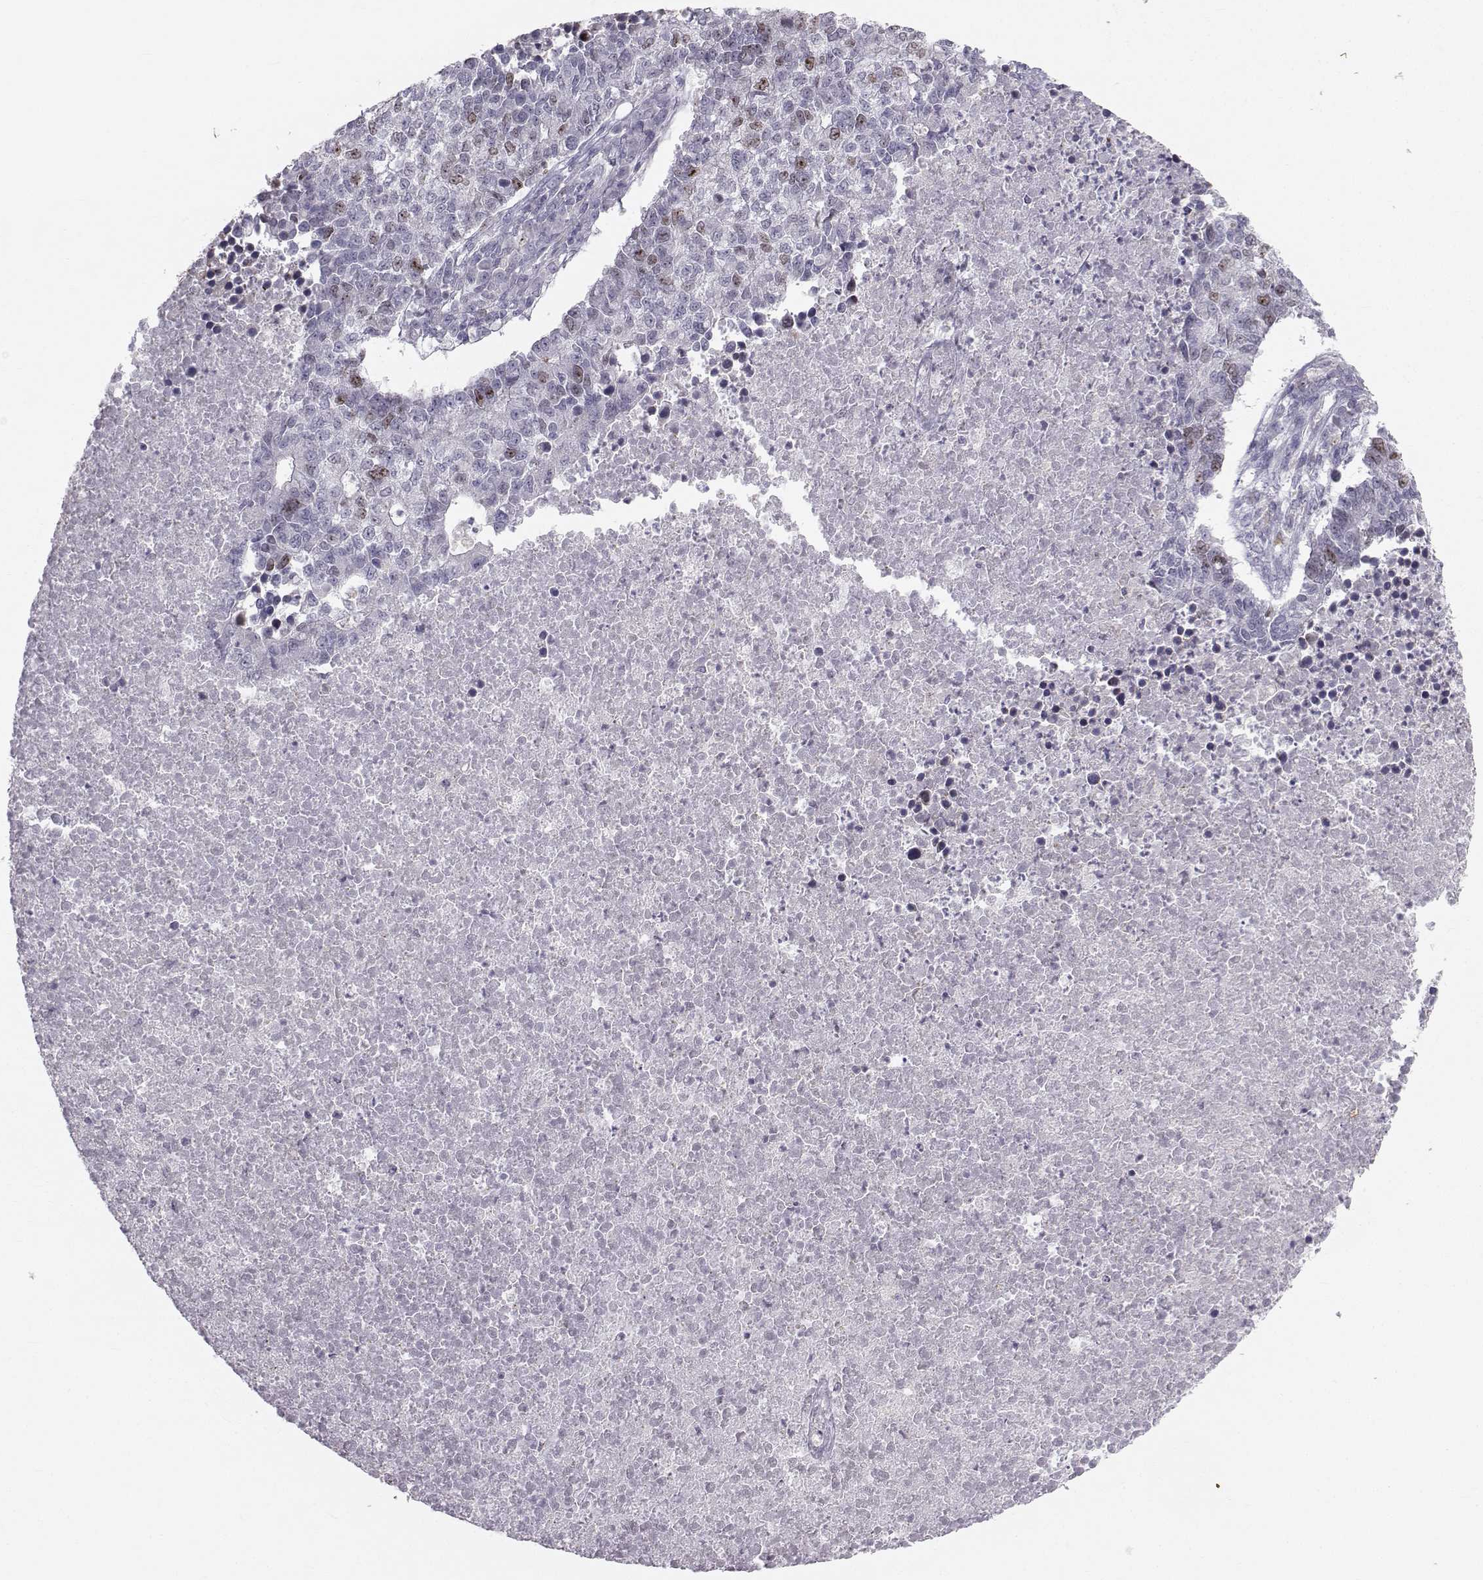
{"staining": {"intensity": "weak", "quantity": "<25%", "location": "nuclear"}, "tissue": "lung cancer", "cell_type": "Tumor cells", "image_type": "cancer", "snomed": [{"axis": "morphology", "description": "Adenocarcinoma, NOS"}, {"axis": "topography", "description": "Lung"}], "caption": "Immunohistochemical staining of lung cancer (adenocarcinoma) exhibits no significant staining in tumor cells.", "gene": "LRP8", "patient": {"sex": "male", "age": 57}}